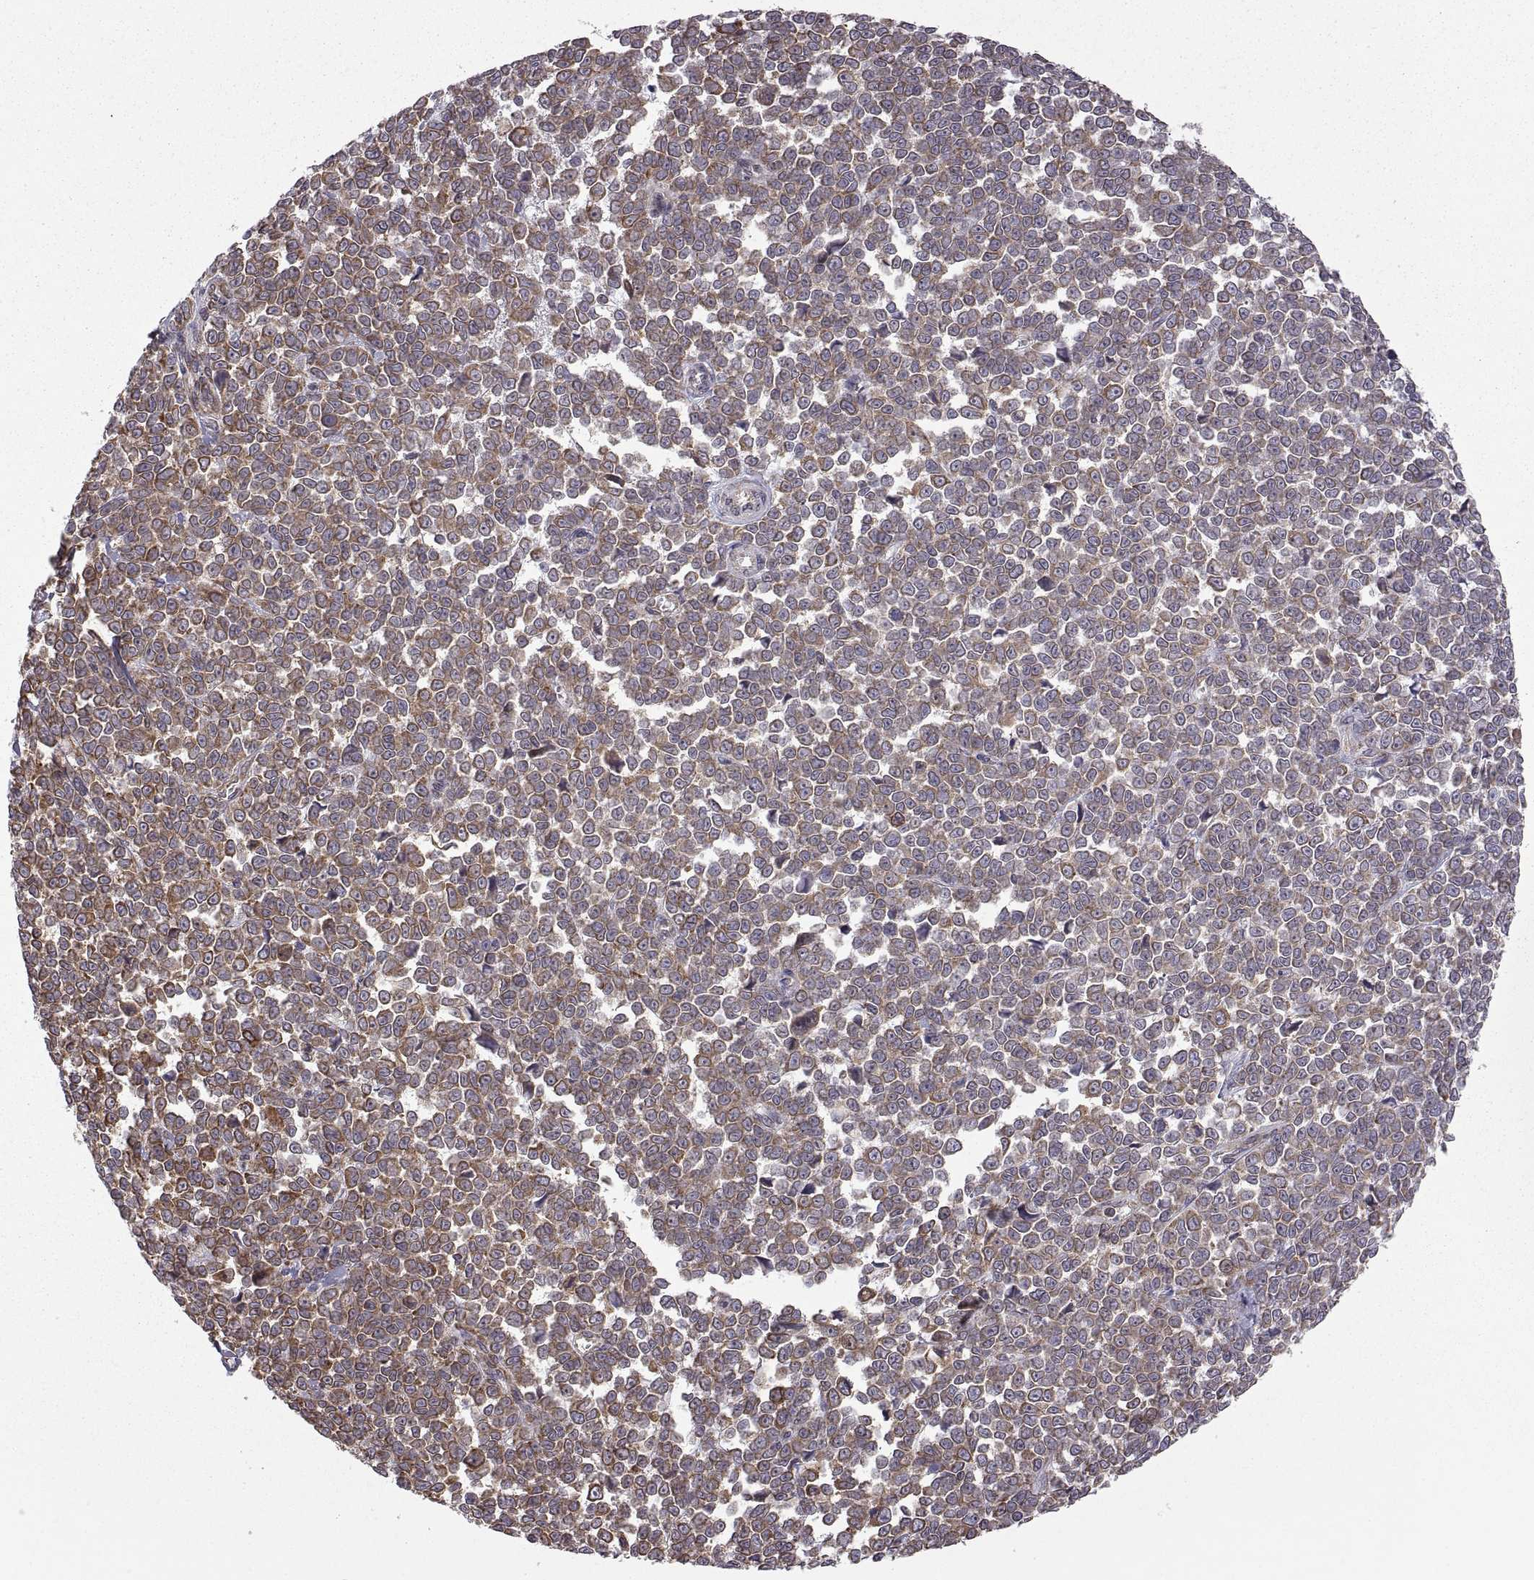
{"staining": {"intensity": "moderate", "quantity": "<25%", "location": "cytoplasmic/membranous"}, "tissue": "melanoma", "cell_type": "Tumor cells", "image_type": "cancer", "snomed": [{"axis": "morphology", "description": "Malignant melanoma, NOS"}, {"axis": "topography", "description": "Skin"}], "caption": "DAB immunohistochemical staining of melanoma demonstrates moderate cytoplasmic/membranous protein positivity in about <25% of tumor cells. Immunohistochemistry (ihc) stains the protein of interest in brown and the nuclei are stained blue.", "gene": "PDIA3", "patient": {"sex": "female", "age": 95}}